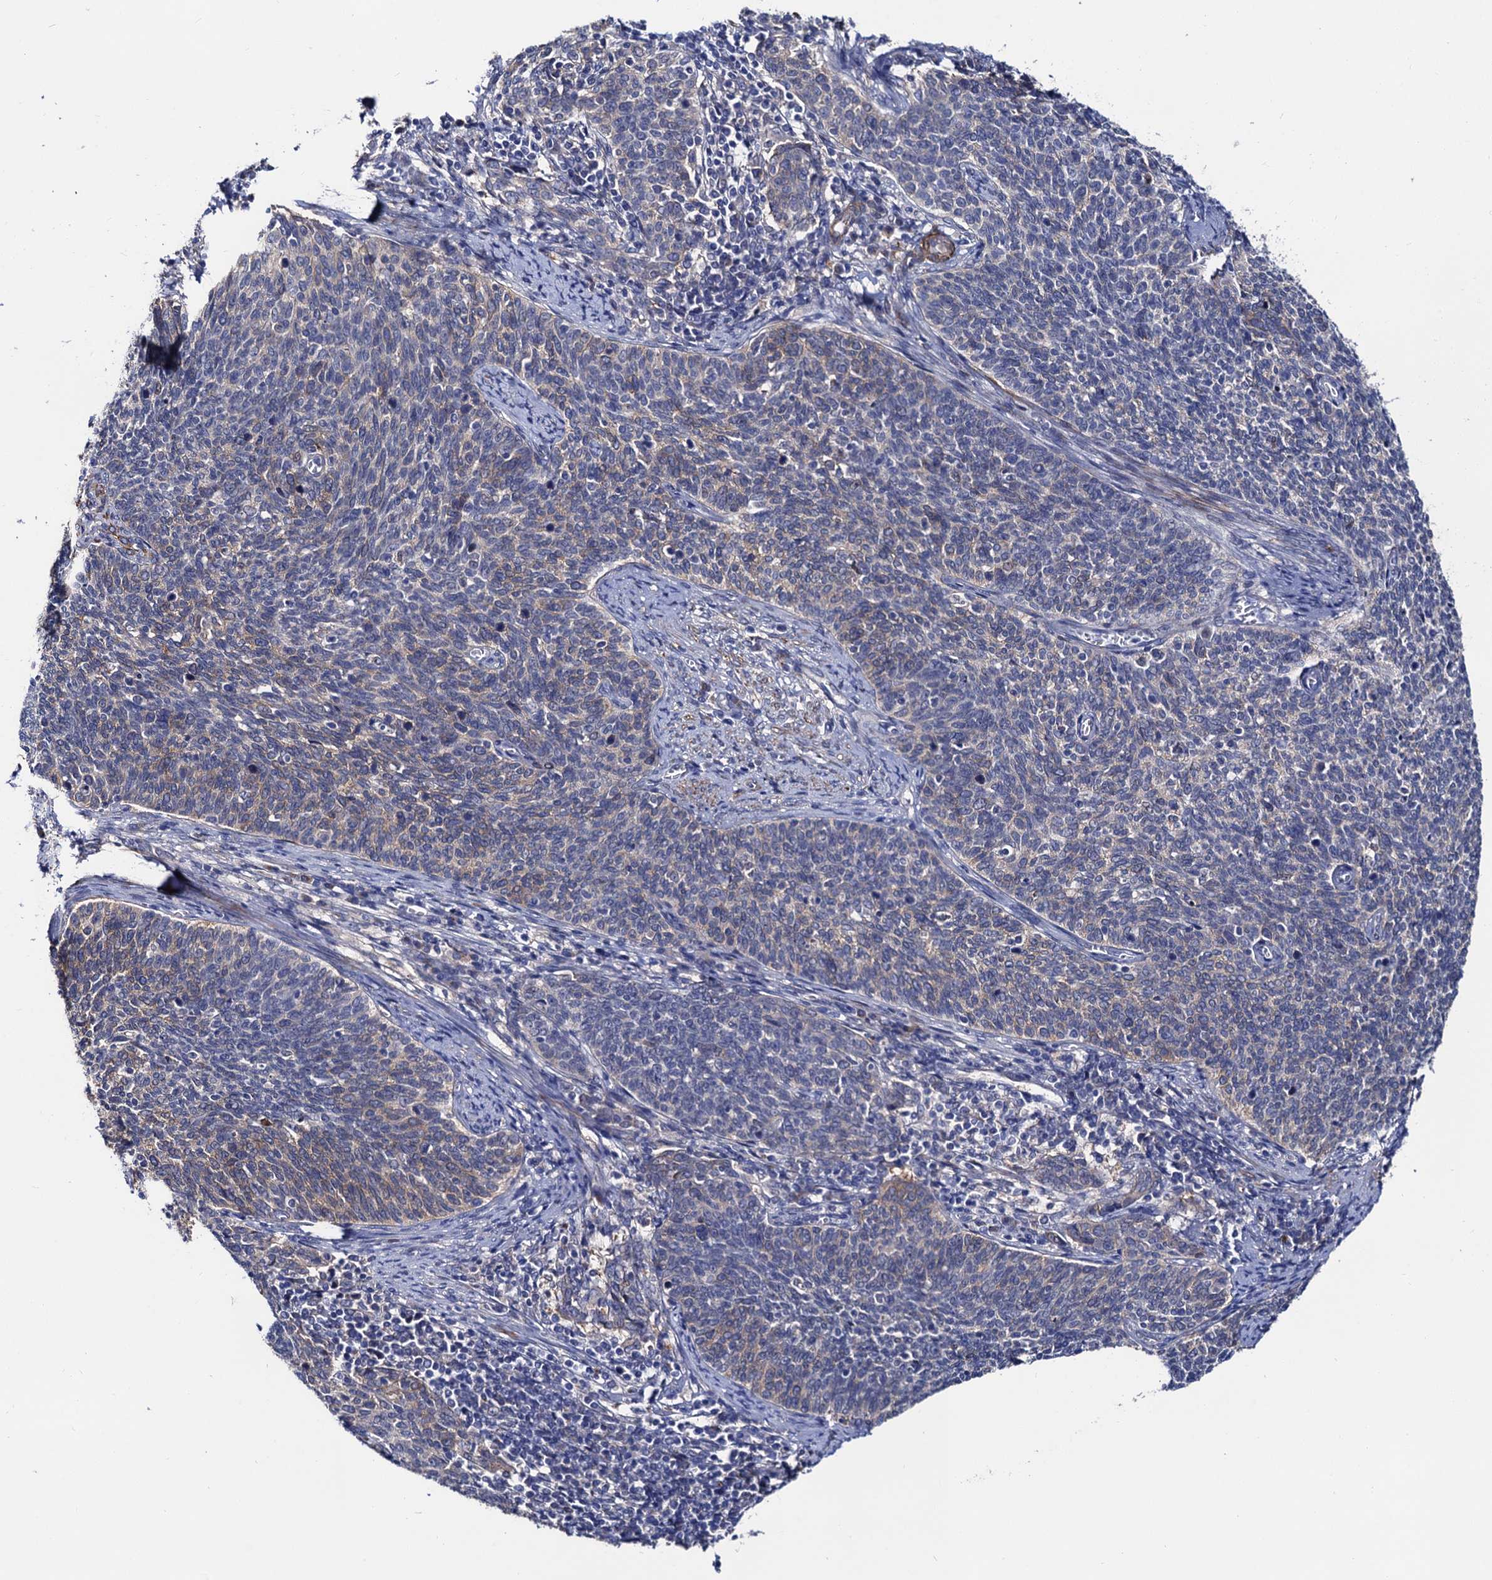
{"staining": {"intensity": "negative", "quantity": "none", "location": "none"}, "tissue": "cervical cancer", "cell_type": "Tumor cells", "image_type": "cancer", "snomed": [{"axis": "morphology", "description": "Squamous cell carcinoma, NOS"}, {"axis": "topography", "description": "Cervix"}], "caption": "Squamous cell carcinoma (cervical) was stained to show a protein in brown. There is no significant expression in tumor cells.", "gene": "ZDHHC18", "patient": {"sex": "female", "age": 39}}